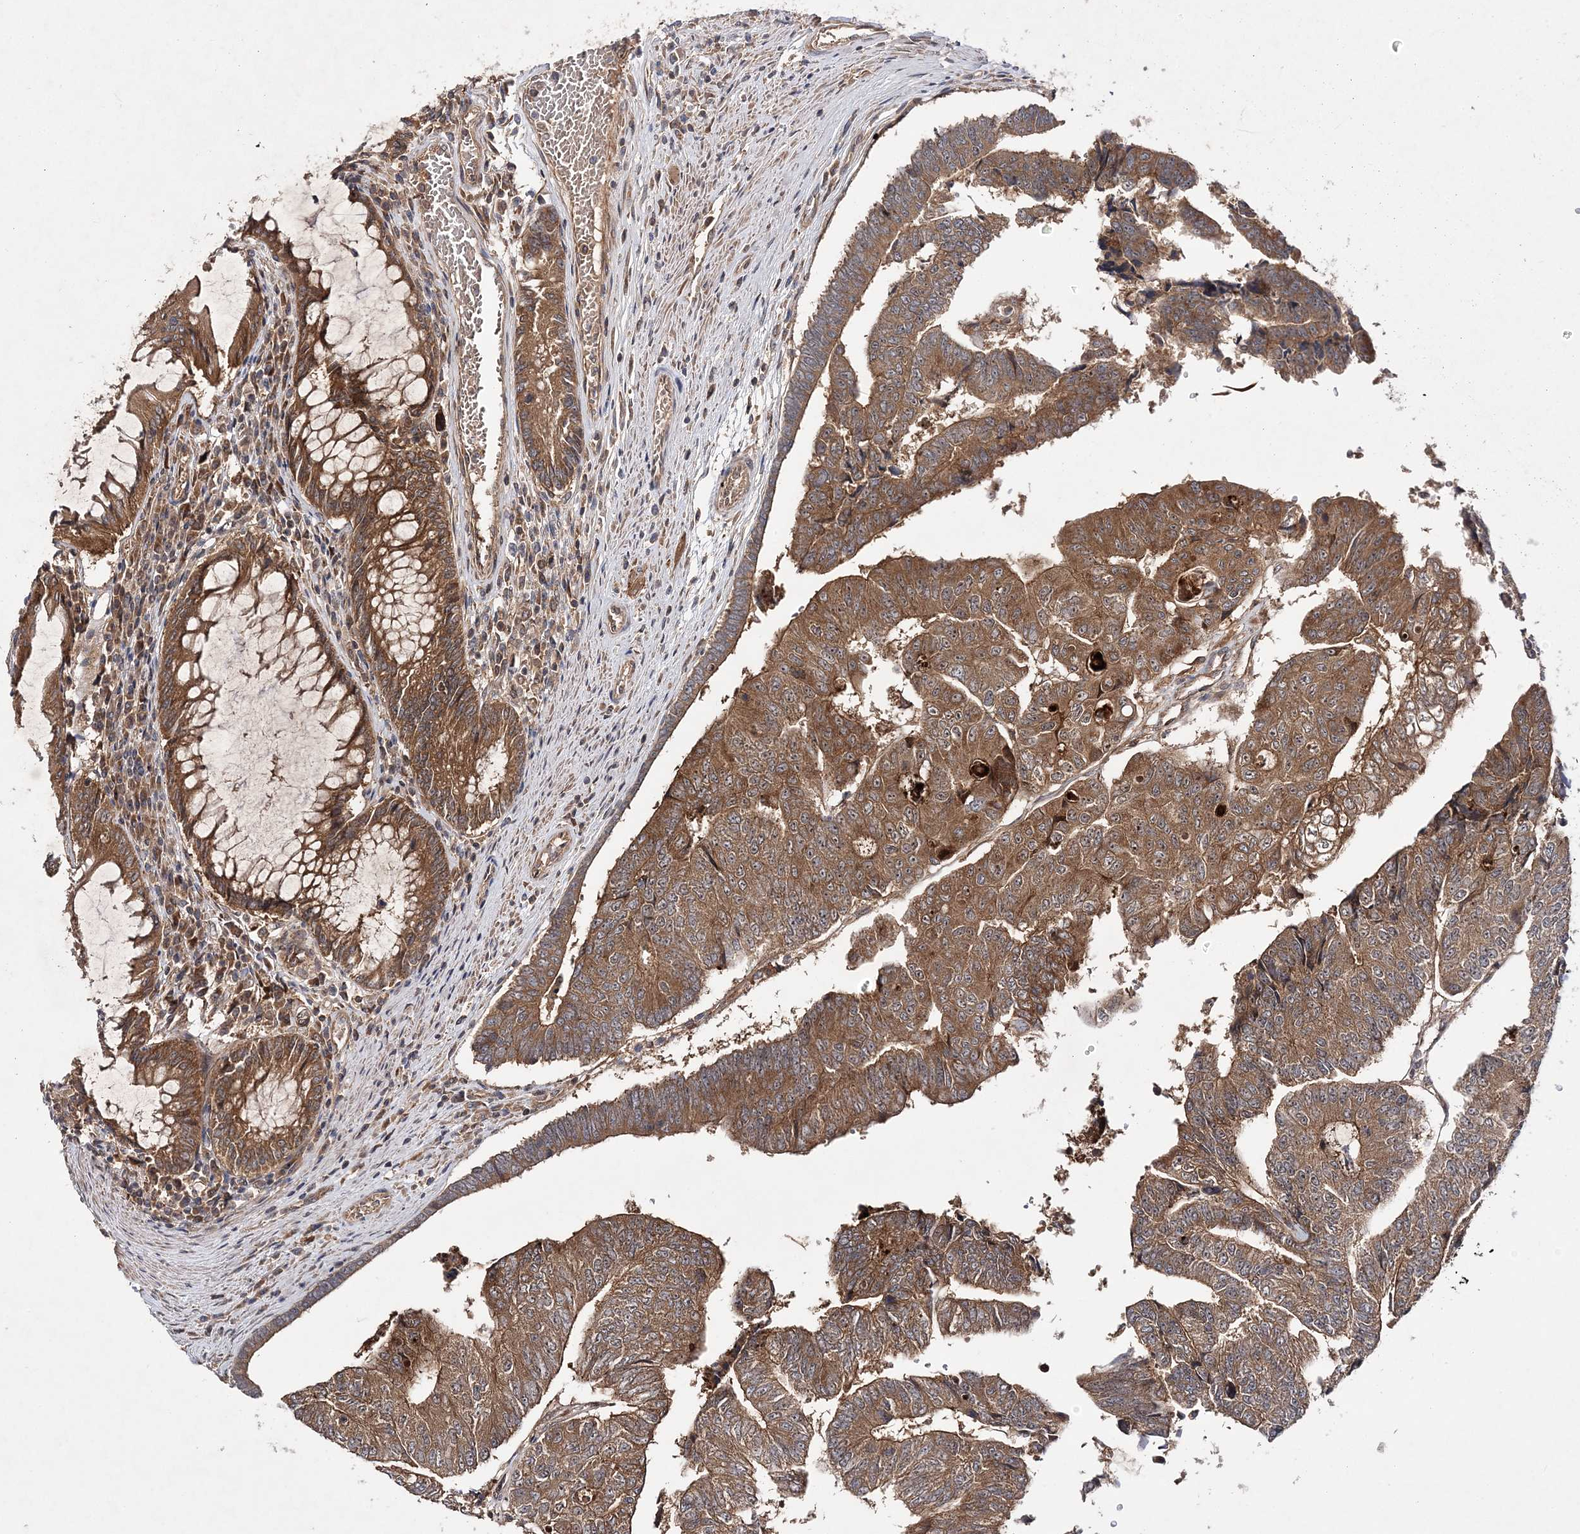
{"staining": {"intensity": "moderate", "quantity": ">75%", "location": "cytoplasmic/membranous"}, "tissue": "colorectal cancer", "cell_type": "Tumor cells", "image_type": "cancer", "snomed": [{"axis": "morphology", "description": "Adenocarcinoma, NOS"}, {"axis": "topography", "description": "Colon"}], "caption": "There is medium levels of moderate cytoplasmic/membranous staining in tumor cells of colorectal cancer (adenocarcinoma), as demonstrated by immunohistochemical staining (brown color).", "gene": "TMEM9B", "patient": {"sex": "female", "age": 67}}